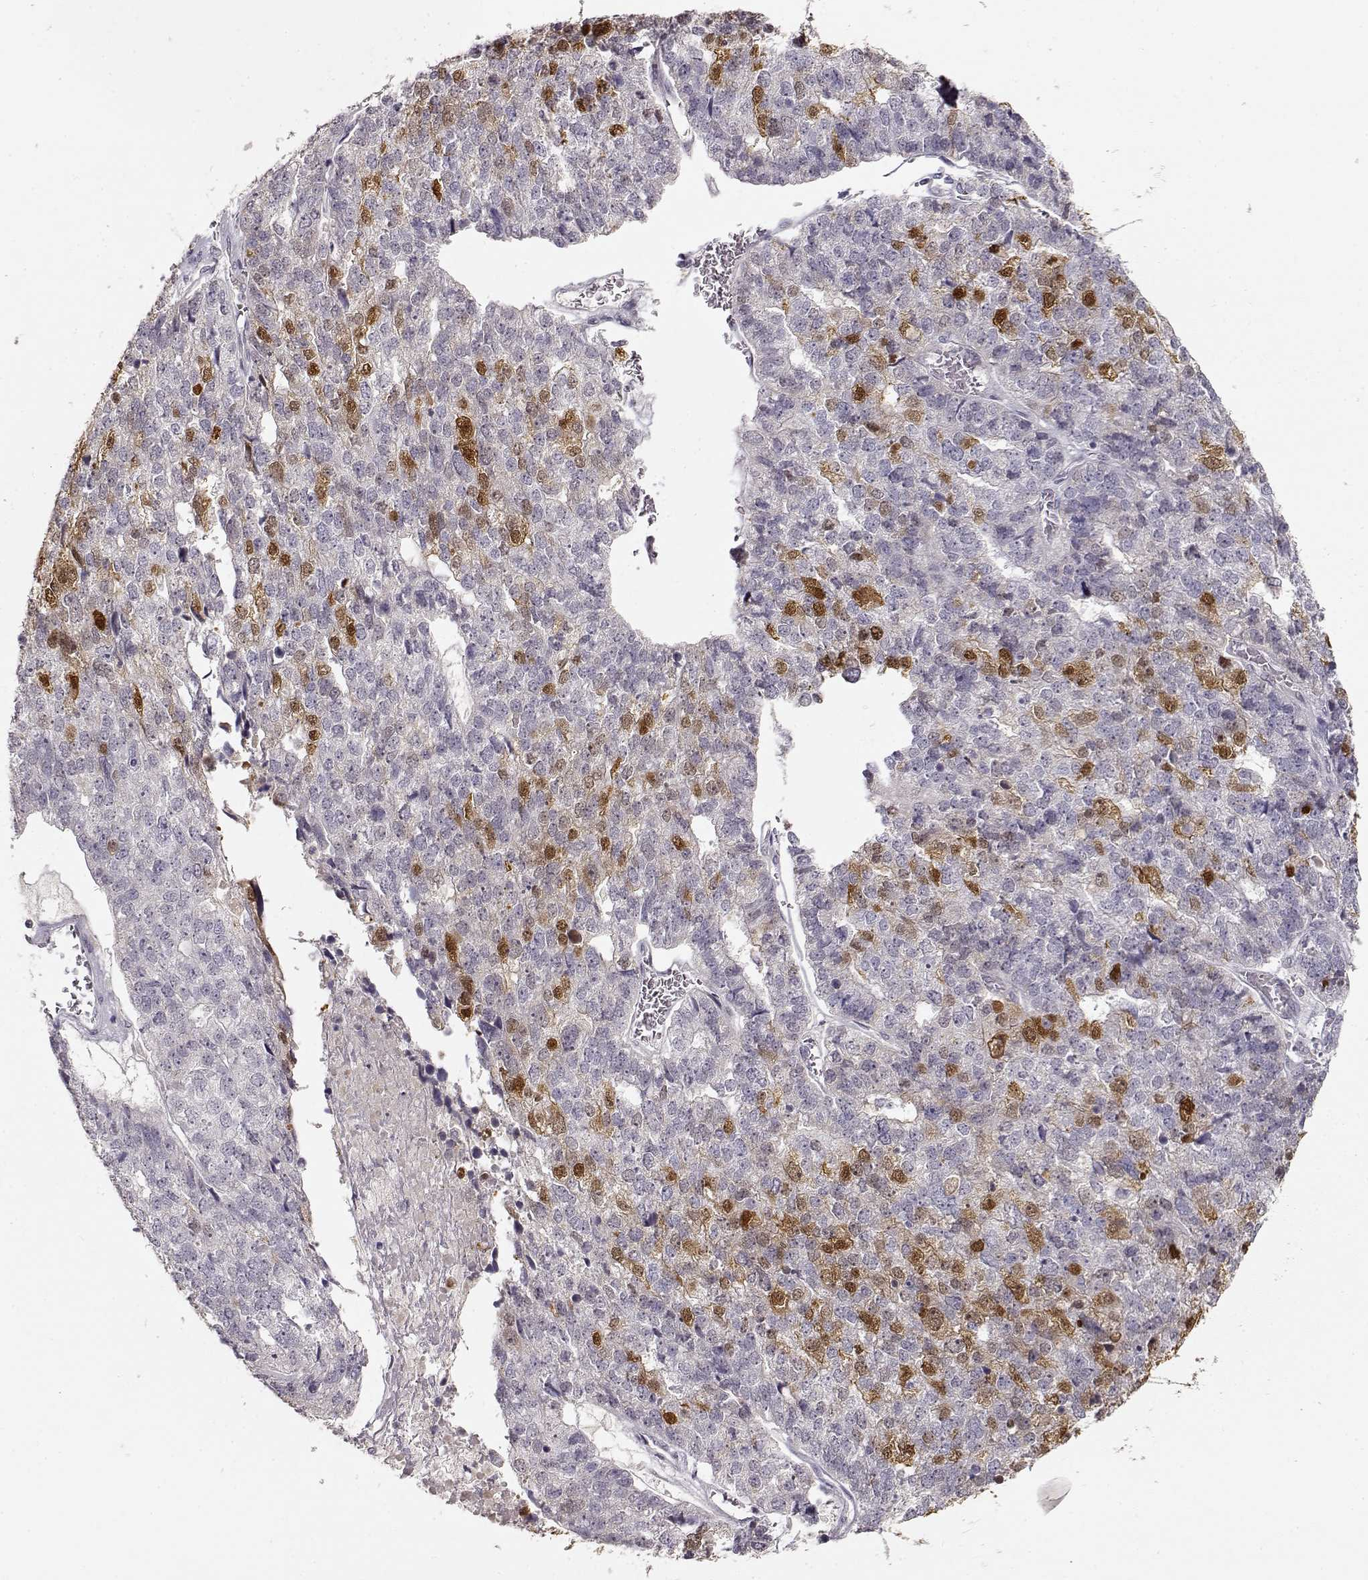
{"staining": {"intensity": "negative", "quantity": "none", "location": "none"}, "tissue": "stomach cancer", "cell_type": "Tumor cells", "image_type": "cancer", "snomed": [{"axis": "morphology", "description": "Adenocarcinoma, NOS"}, {"axis": "topography", "description": "Stomach"}], "caption": "Tumor cells show no significant protein positivity in stomach cancer.", "gene": "S100B", "patient": {"sex": "male", "age": 69}}